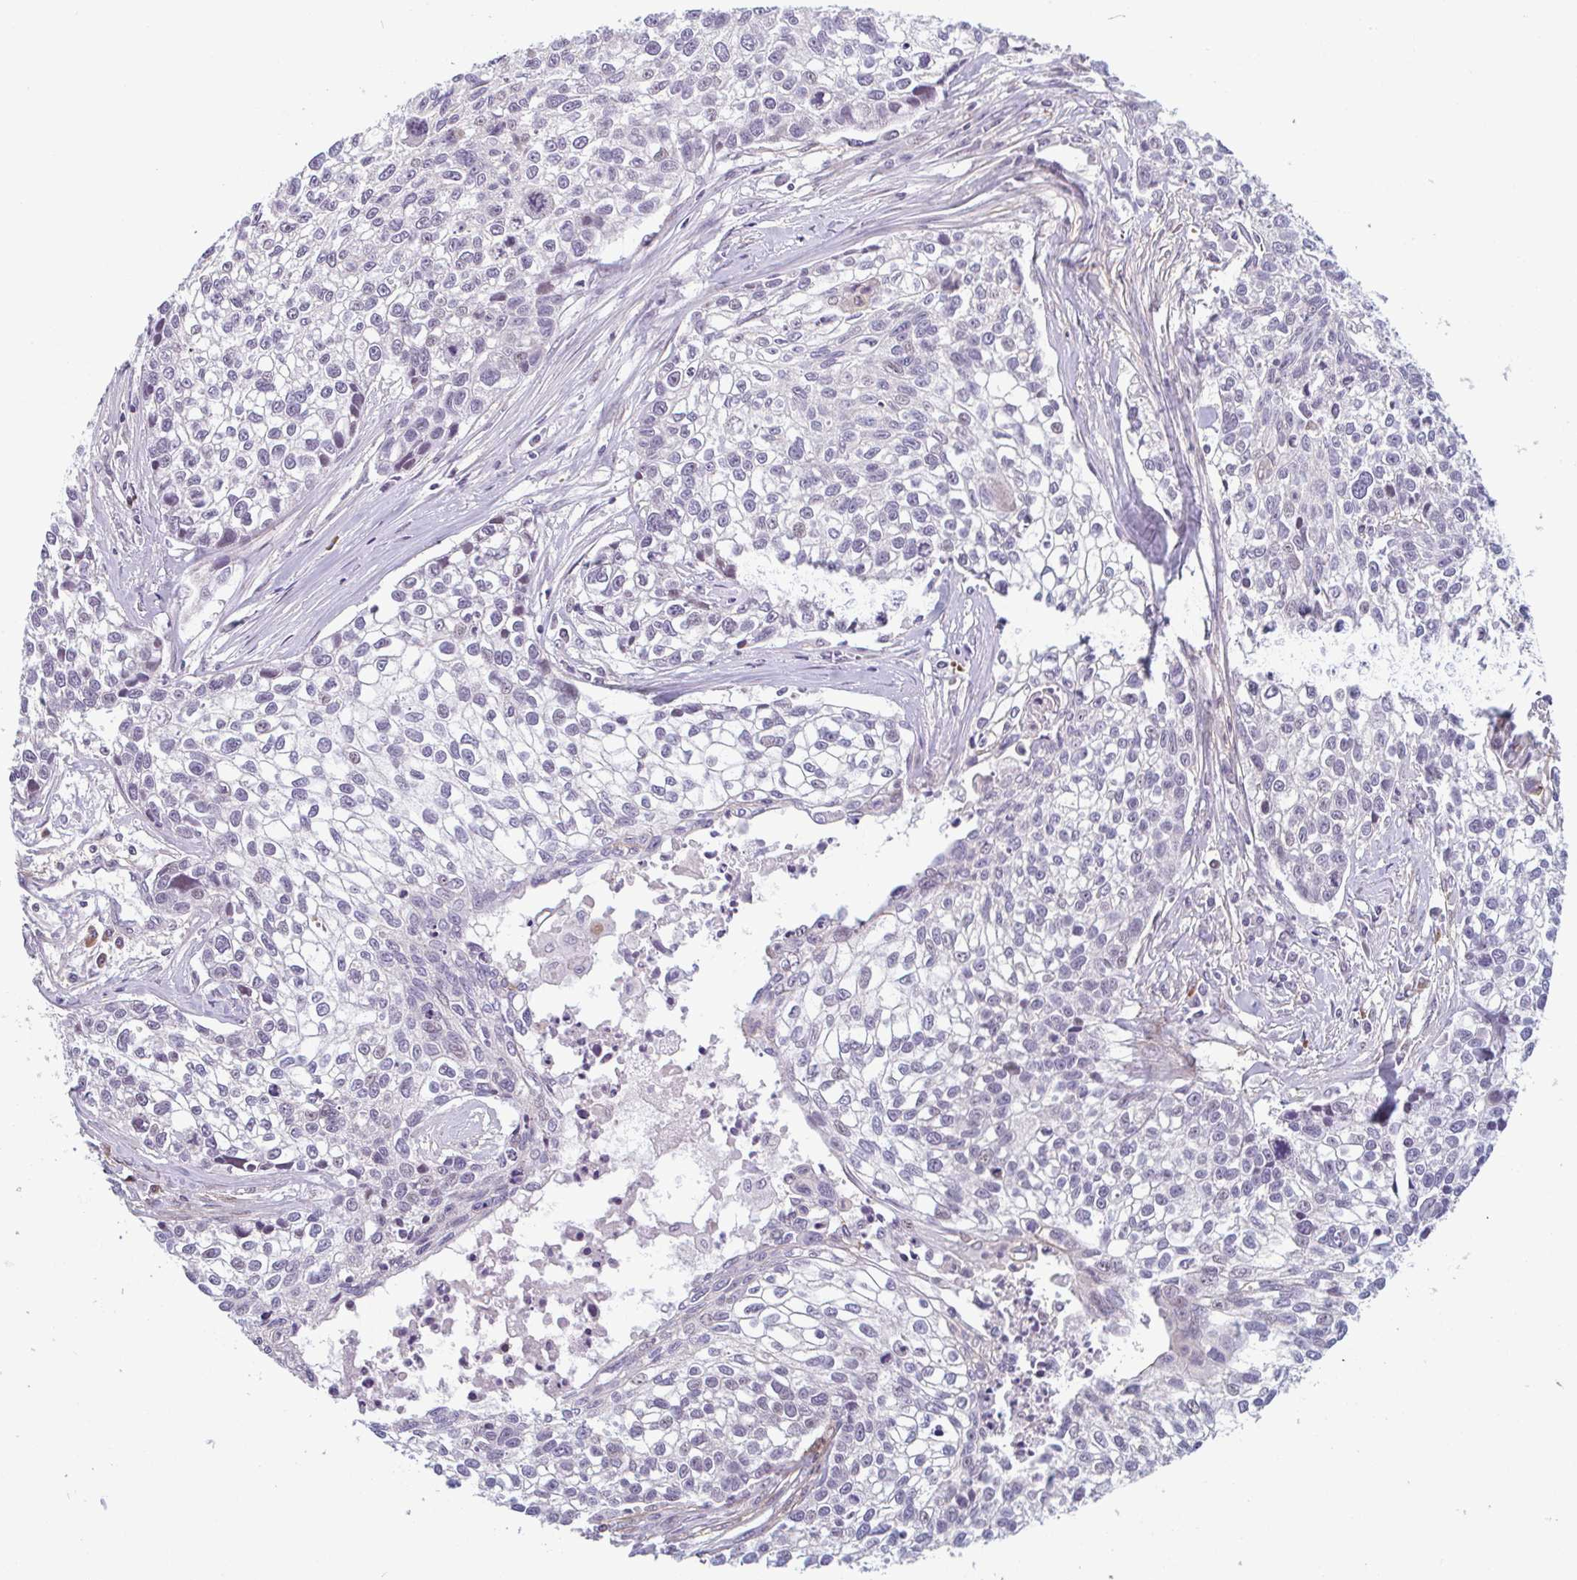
{"staining": {"intensity": "negative", "quantity": "none", "location": "none"}, "tissue": "lung cancer", "cell_type": "Tumor cells", "image_type": "cancer", "snomed": [{"axis": "morphology", "description": "Squamous cell carcinoma, NOS"}, {"axis": "topography", "description": "Lung"}], "caption": "Immunohistochemistry histopathology image of lung squamous cell carcinoma stained for a protein (brown), which reveals no expression in tumor cells.", "gene": "TMEM119", "patient": {"sex": "male", "age": 74}}